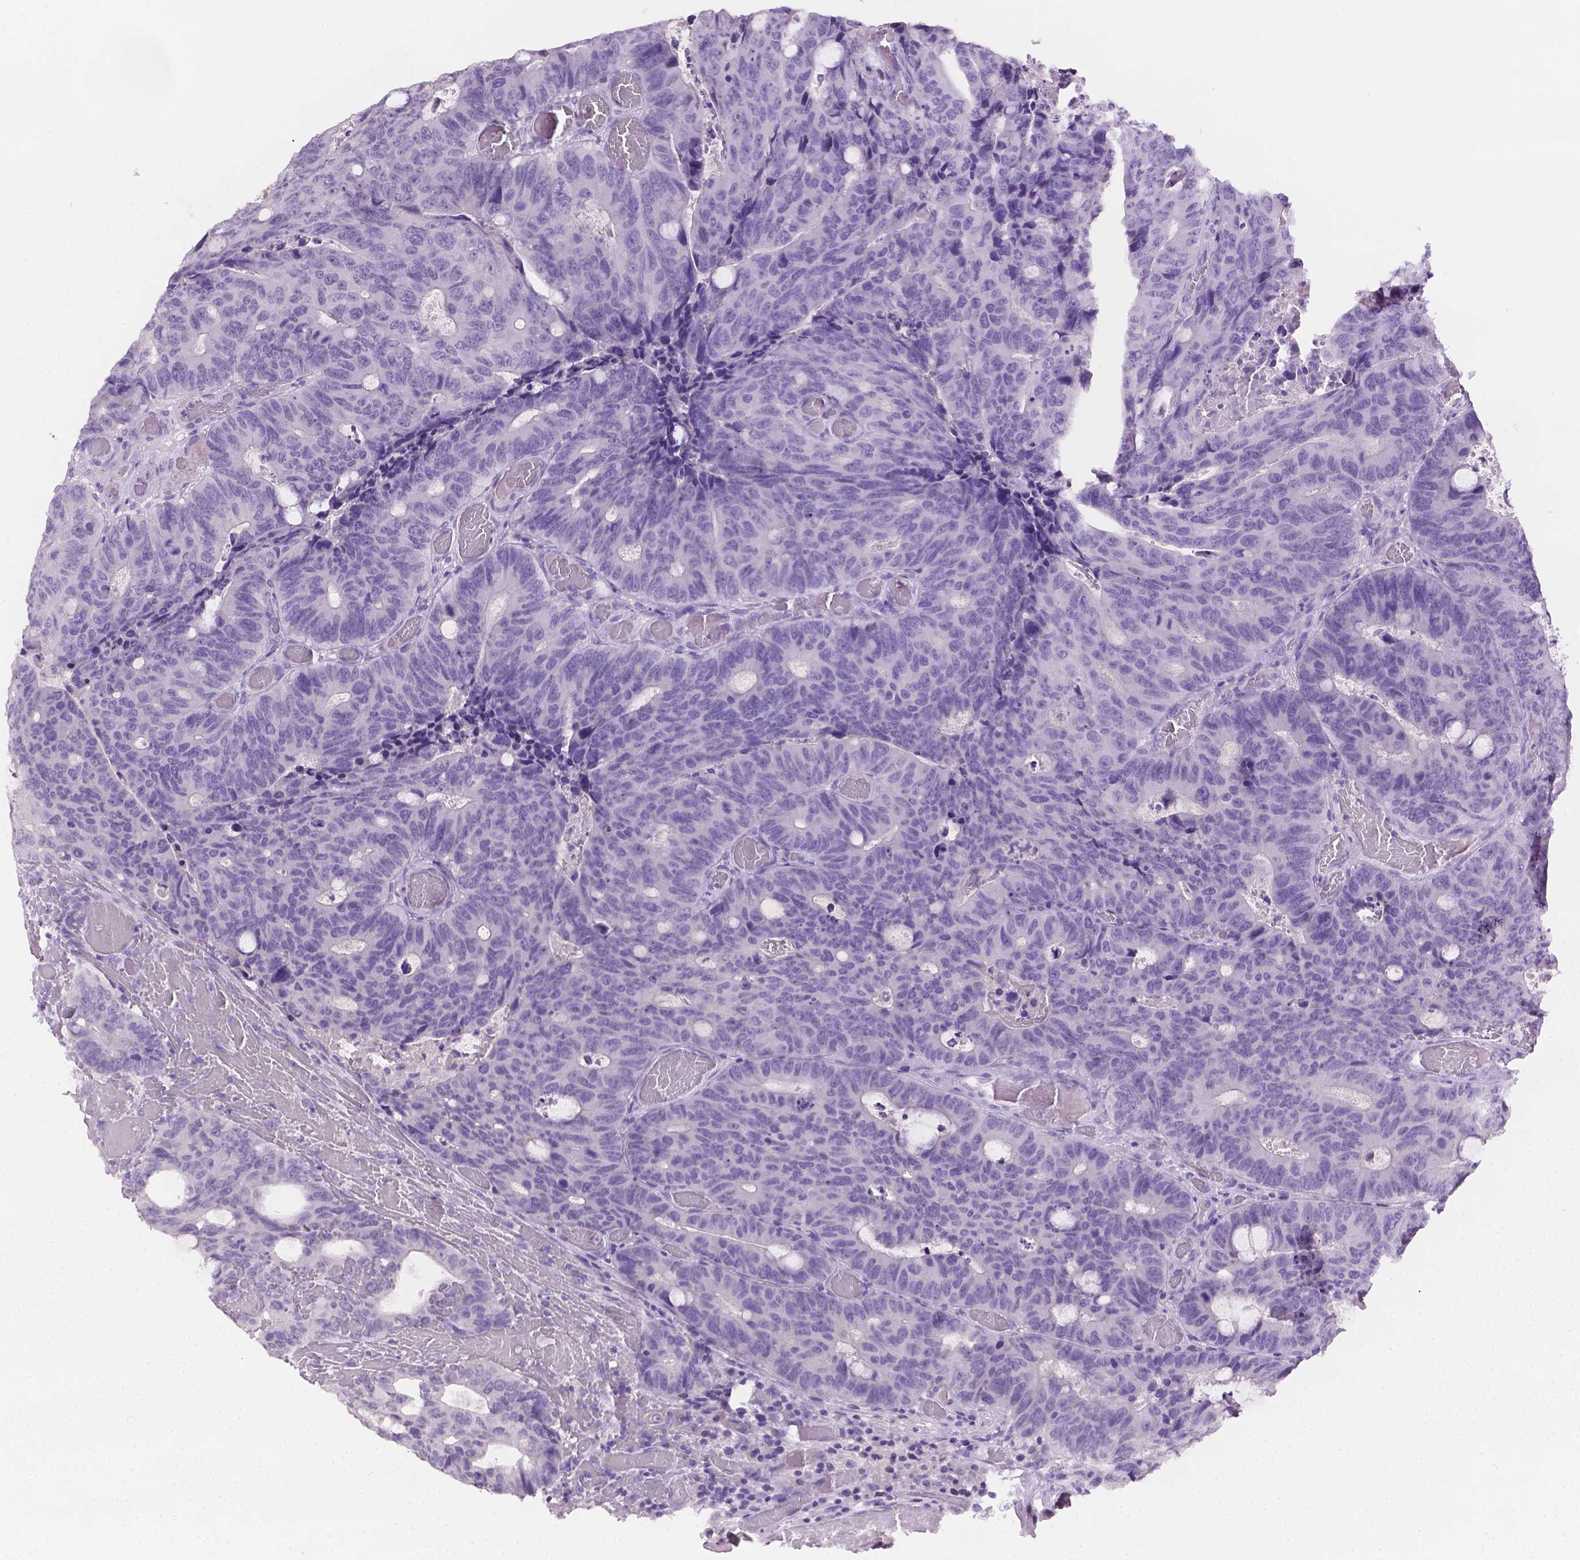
{"staining": {"intensity": "negative", "quantity": "none", "location": "none"}, "tissue": "colorectal cancer", "cell_type": "Tumor cells", "image_type": "cancer", "snomed": [{"axis": "morphology", "description": "Adenocarcinoma, NOS"}, {"axis": "topography", "description": "Colon"}], "caption": "Immunohistochemical staining of adenocarcinoma (colorectal) demonstrates no significant positivity in tumor cells. (Stains: DAB (3,3'-diaminobenzidine) immunohistochemistry with hematoxylin counter stain, Microscopy: brightfield microscopy at high magnification).", "gene": "TACSTD2", "patient": {"sex": "male", "age": 87}}